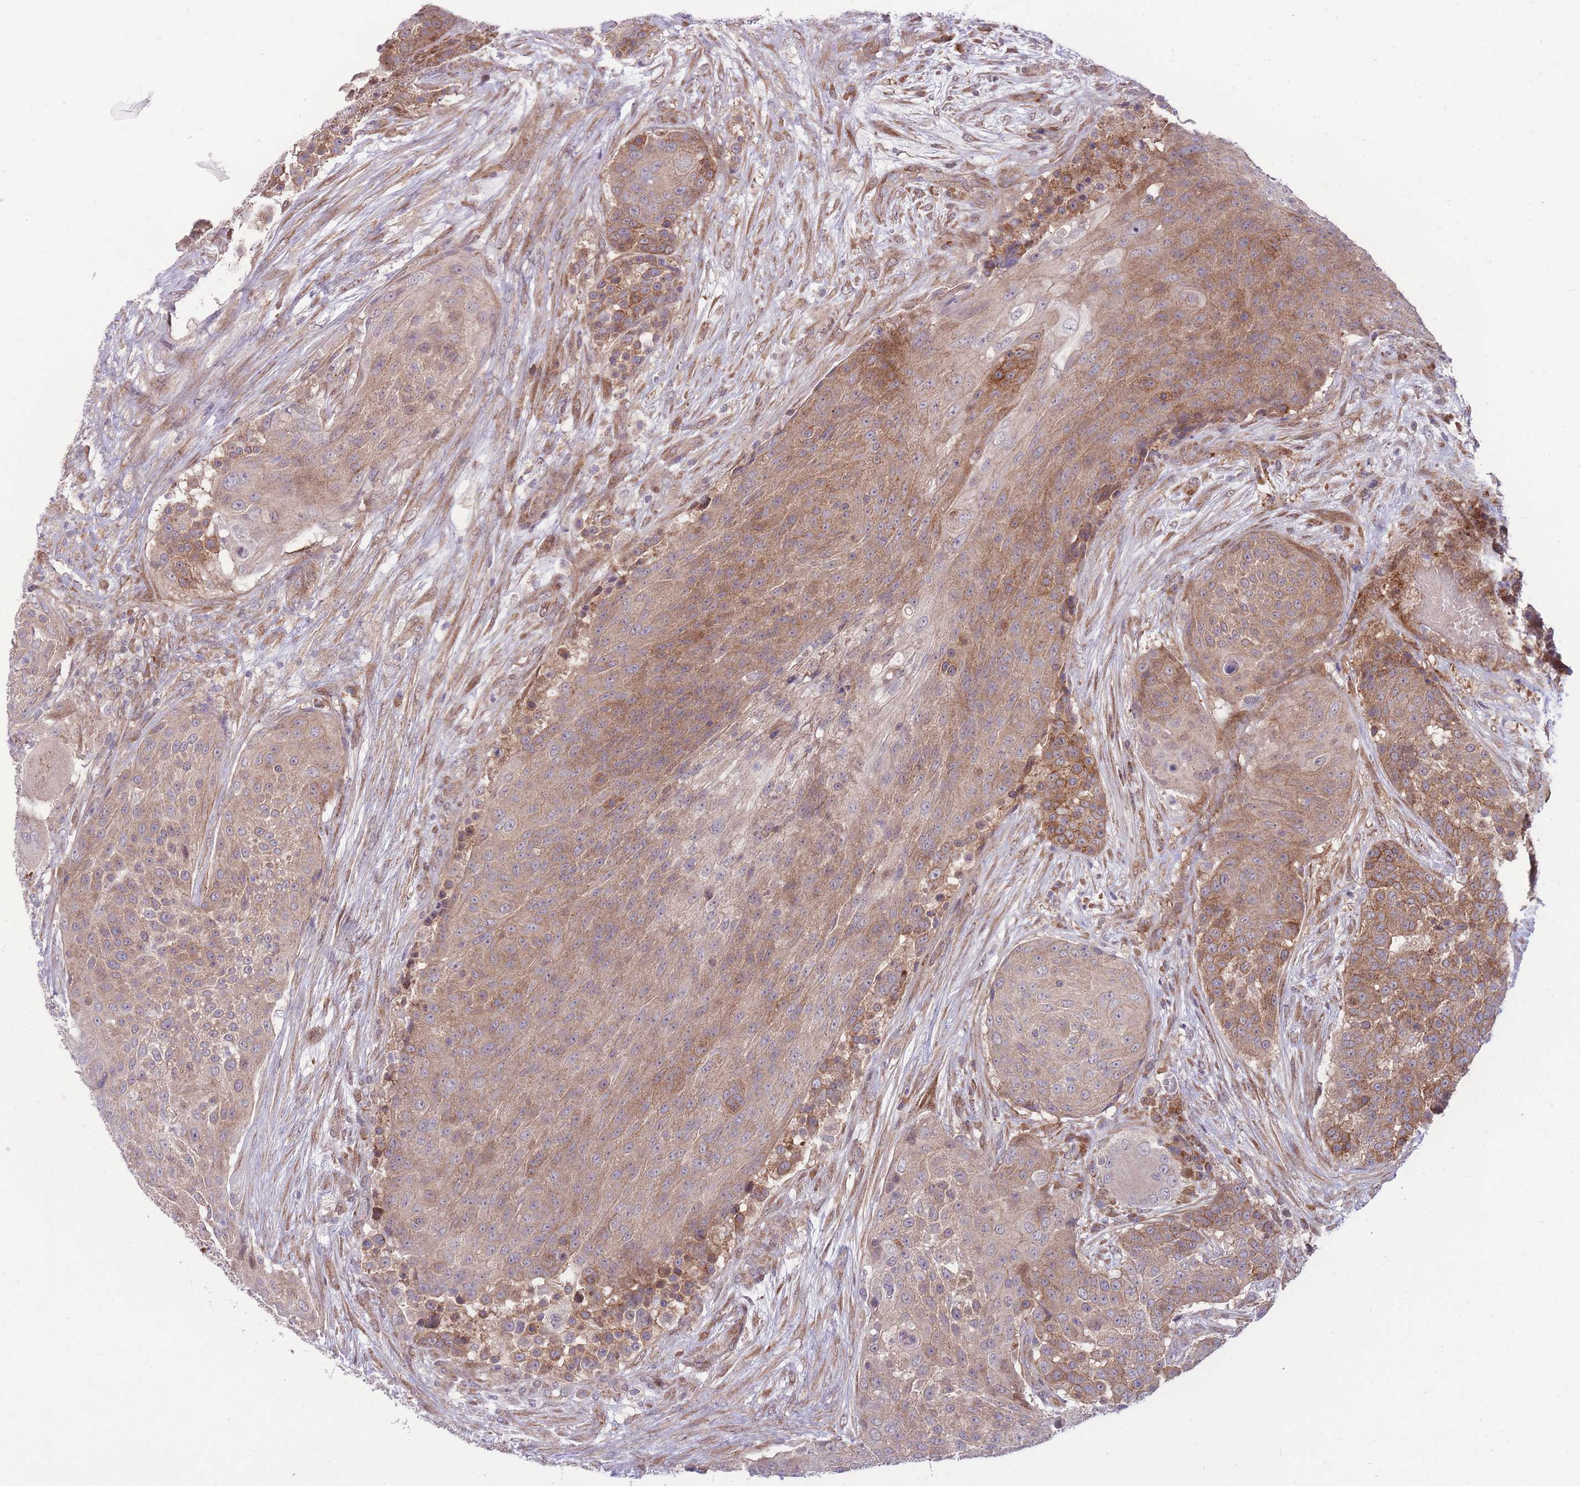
{"staining": {"intensity": "moderate", "quantity": ">75%", "location": "cytoplasmic/membranous"}, "tissue": "urothelial cancer", "cell_type": "Tumor cells", "image_type": "cancer", "snomed": [{"axis": "morphology", "description": "Urothelial carcinoma, High grade"}, {"axis": "topography", "description": "Urinary bladder"}], "caption": "Immunohistochemical staining of urothelial cancer shows moderate cytoplasmic/membranous protein staining in about >75% of tumor cells.", "gene": "RIC8A", "patient": {"sex": "female", "age": 63}}